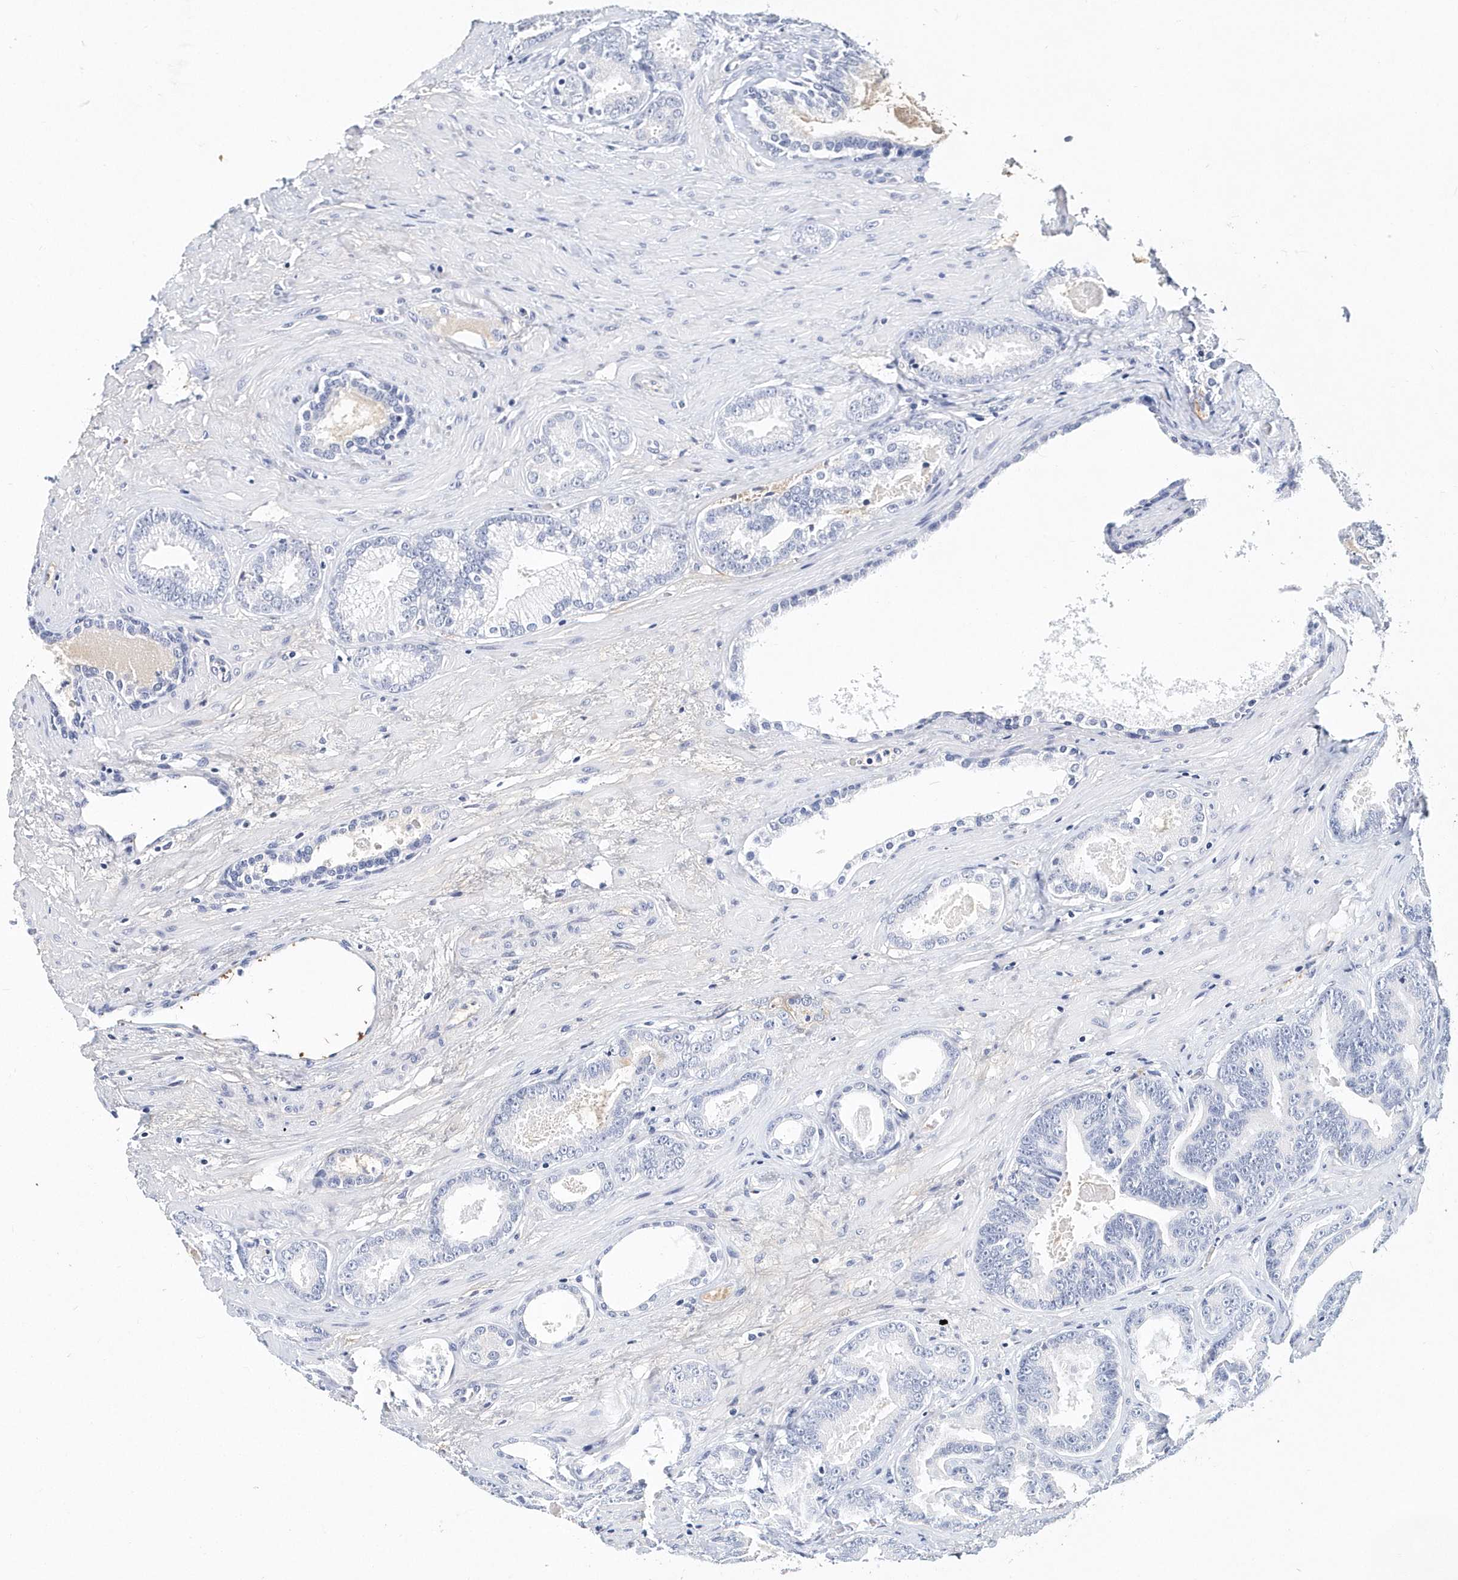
{"staining": {"intensity": "negative", "quantity": "none", "location": "none"}, "tissue": "prostate cancer", "cell_type": "Tumor cells", "image_type": "cancer", "snomed": [{"axis": "morphology", "description": "Adenocarcinoma, High grade"}, {"axis": "topography", "description": "Prostate"}], "caption": "A high-resolution image shows IHC staining of high-grade adenocarcinoma (prostate), which shows no significant staining in tumor cells.", "gene": "ITGA2B", "patient": {"sex": "male", "age": 66}}